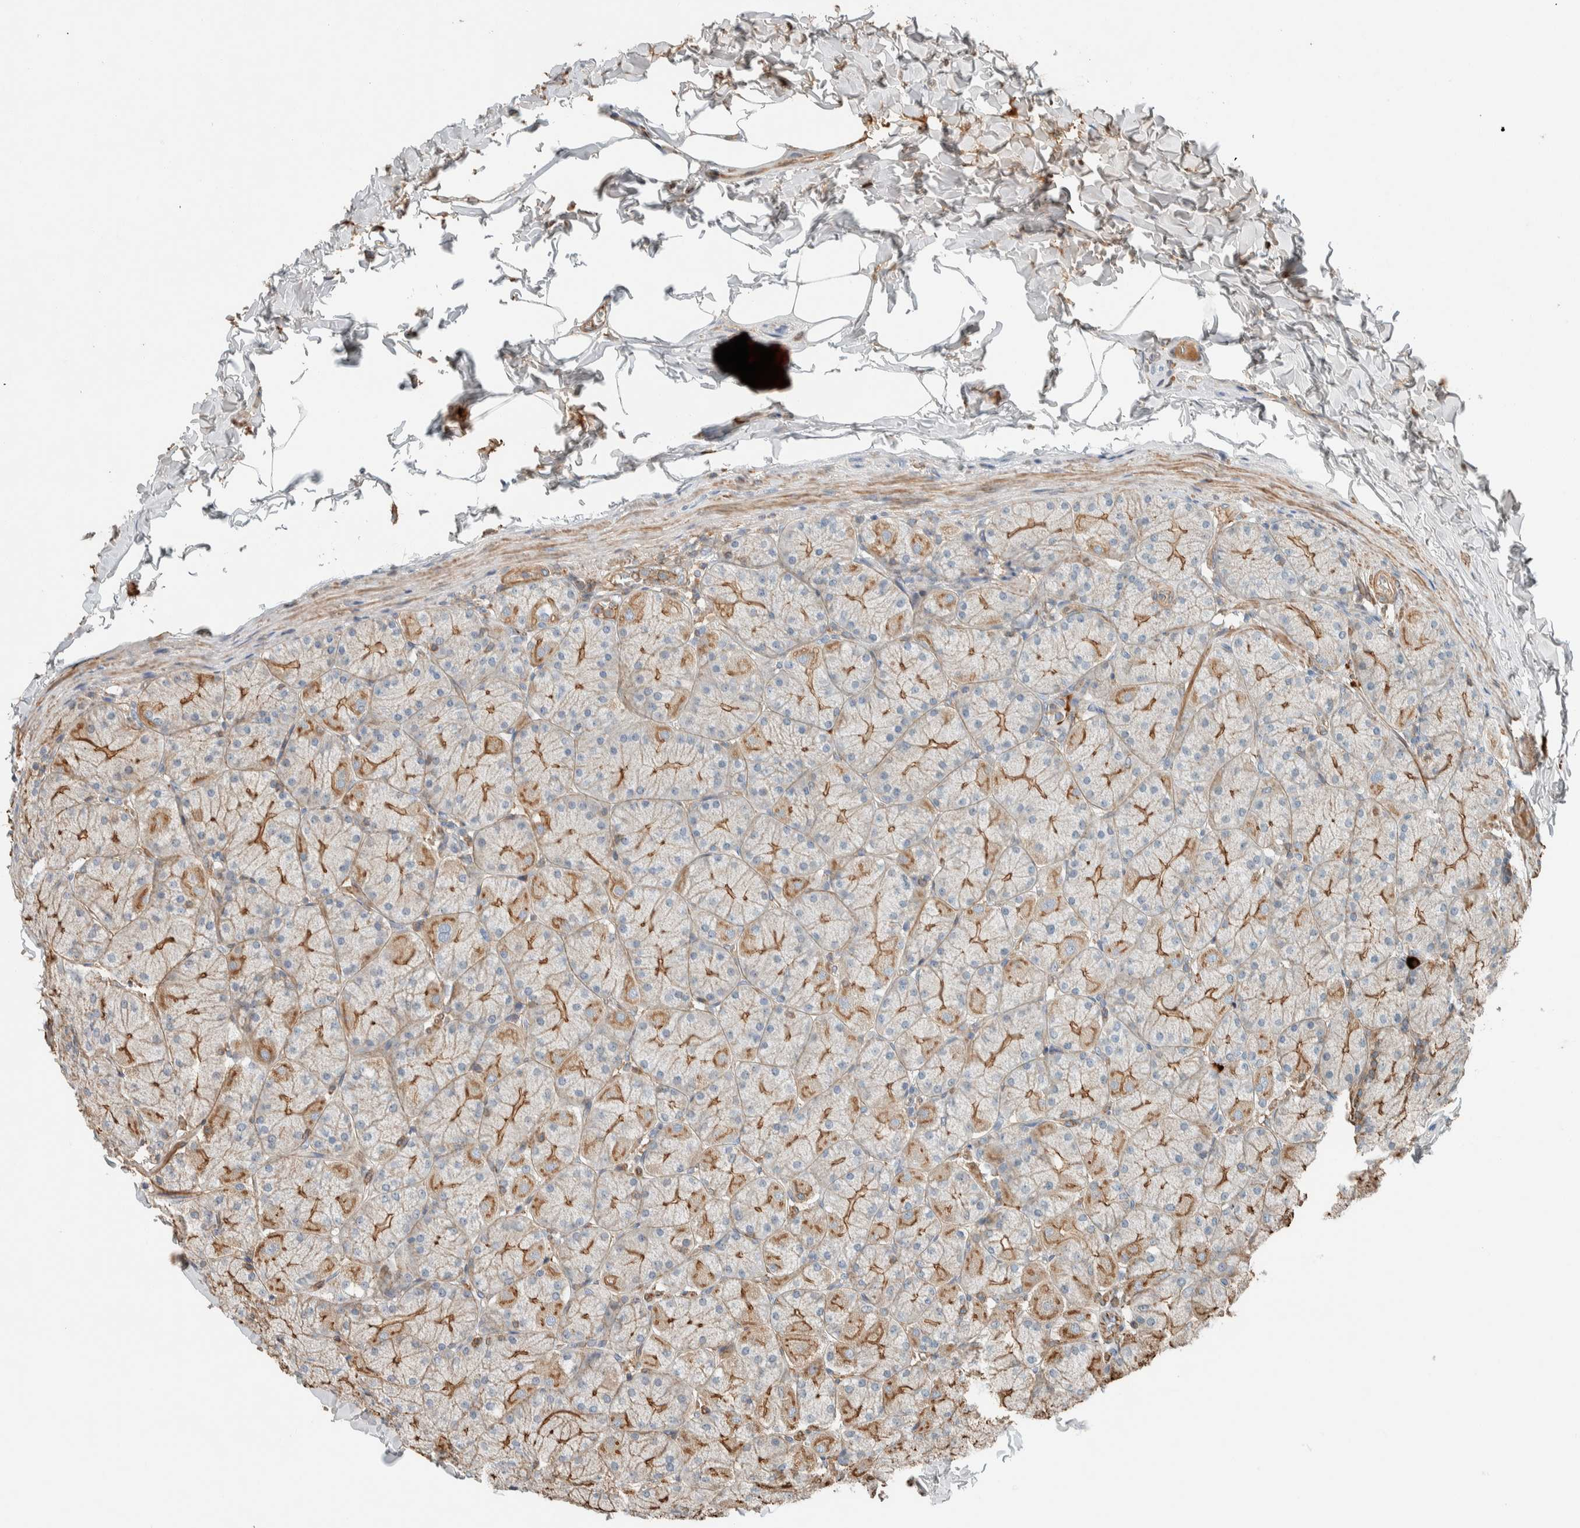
{"staining": {"intensity": "moderate", "quantity": "25%-75%", "location": "cytoplasmic/membranous"}, "tissue": "stomach", "cell_type": "Glandular cells", "image_type": "normal", "snomed": [{"axis": "morphology", "description": "Normal tissue, NOS"}, {"axis": "topography", "description": "Stomach, upper"}], "caption": "Immunohistochemical staining of unremarkable stomach demonstrates 25%-75% levels of moderate cytoplasmic/membranous protein expression in about 25%-75% of glandular cells.", "gene": "CTBP2", "patient": {"sex": "female", "age": 56}}